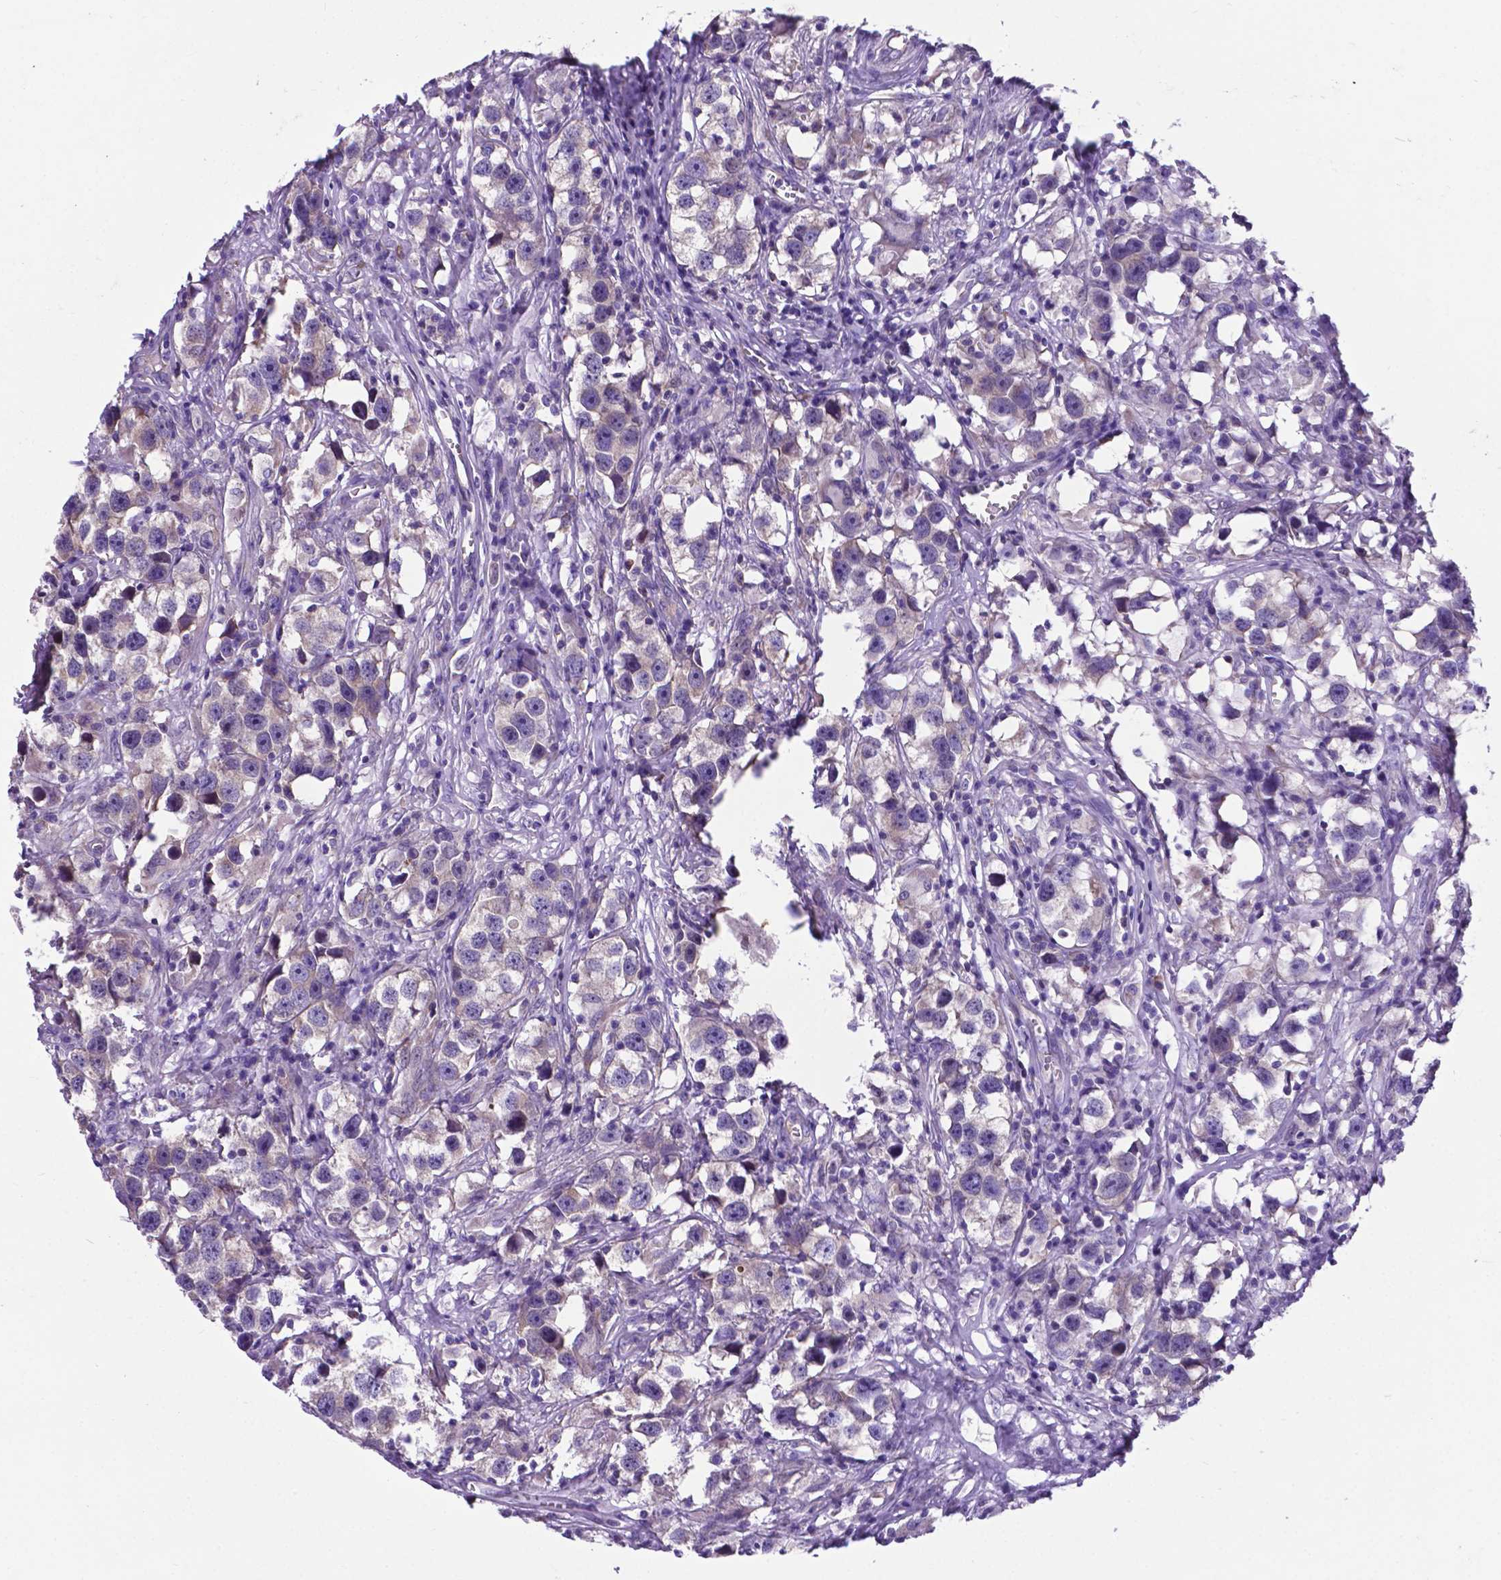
{"staining": {"intensity": "weak", "quantity": ">75%", "location": "cytoplasmic/membranous"}, "tissue": "testis cancer", "cell_type": "Tumor cells", "image_type": "cancer", "snomed": [{"axis": "morphology", "description": "Seminoma, NOS"}, {"axis": "topography", "description": "Testis"}], "caption": "The histopathology image displays immunohistochemical staining of testis seminoma. There is weak cytoplasmic/membranous positivity is appreciated in about >75% of tumor cells. (Brightfield microscopy of DAB IHC at high magnification).", "gene": "RPL6", "patient": {"sex": "male", "age": 49}}